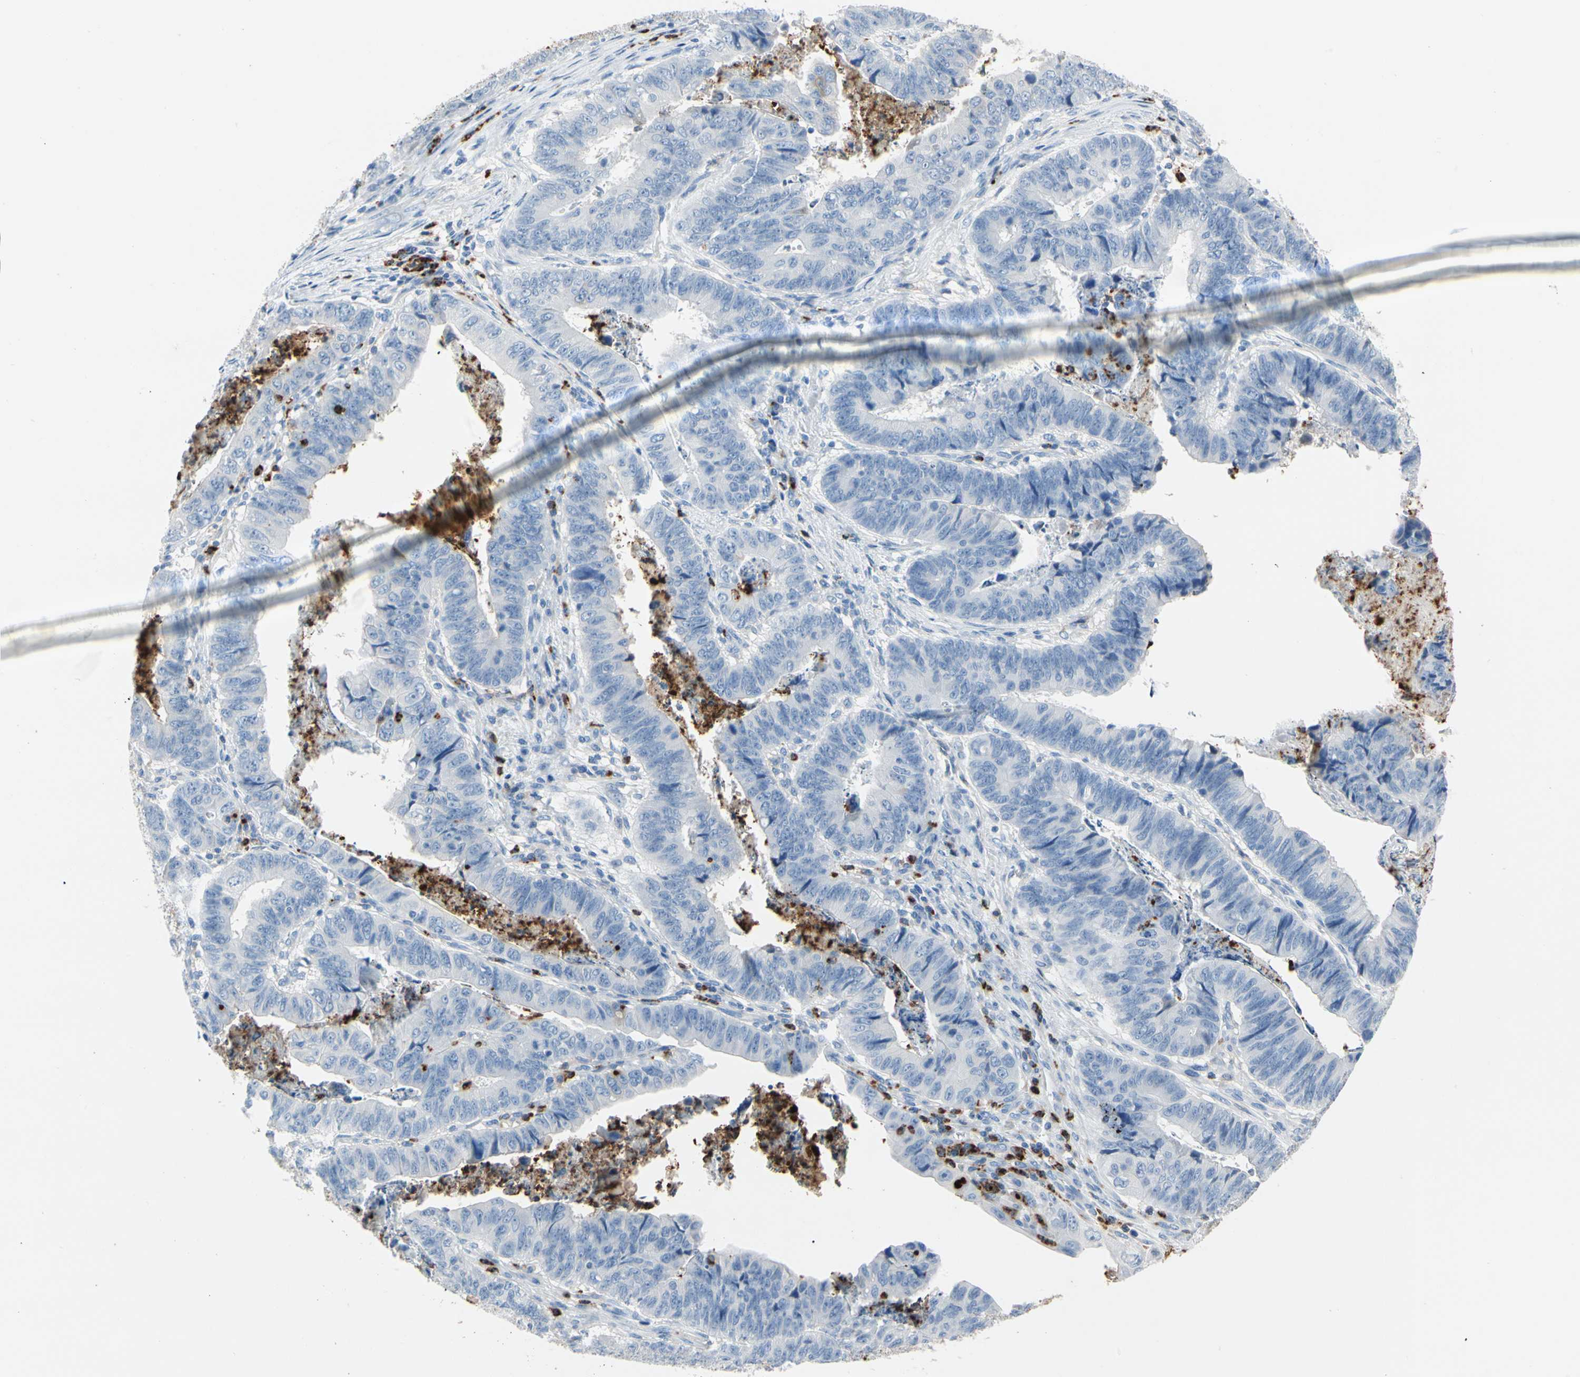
{"staining": {"intensity": "negative", "quantity": "none", "location": "none"}, "tissue": "stomach cancer", "cell_type": "Tumor cells", "image_type": "cancer", "snomed": [{"axis": "morphology", "description": "Adenocarcinoma, NOS"}, {"axis": "topography", "description": "Stomach, lower"}], "caption": "A photomicrograph of stomach adenocarcinoma stained for a protein shows no brown staining in tumor cells.", "gene": "CLEC4A", "patient": {"sex": "male", "age": 77}}